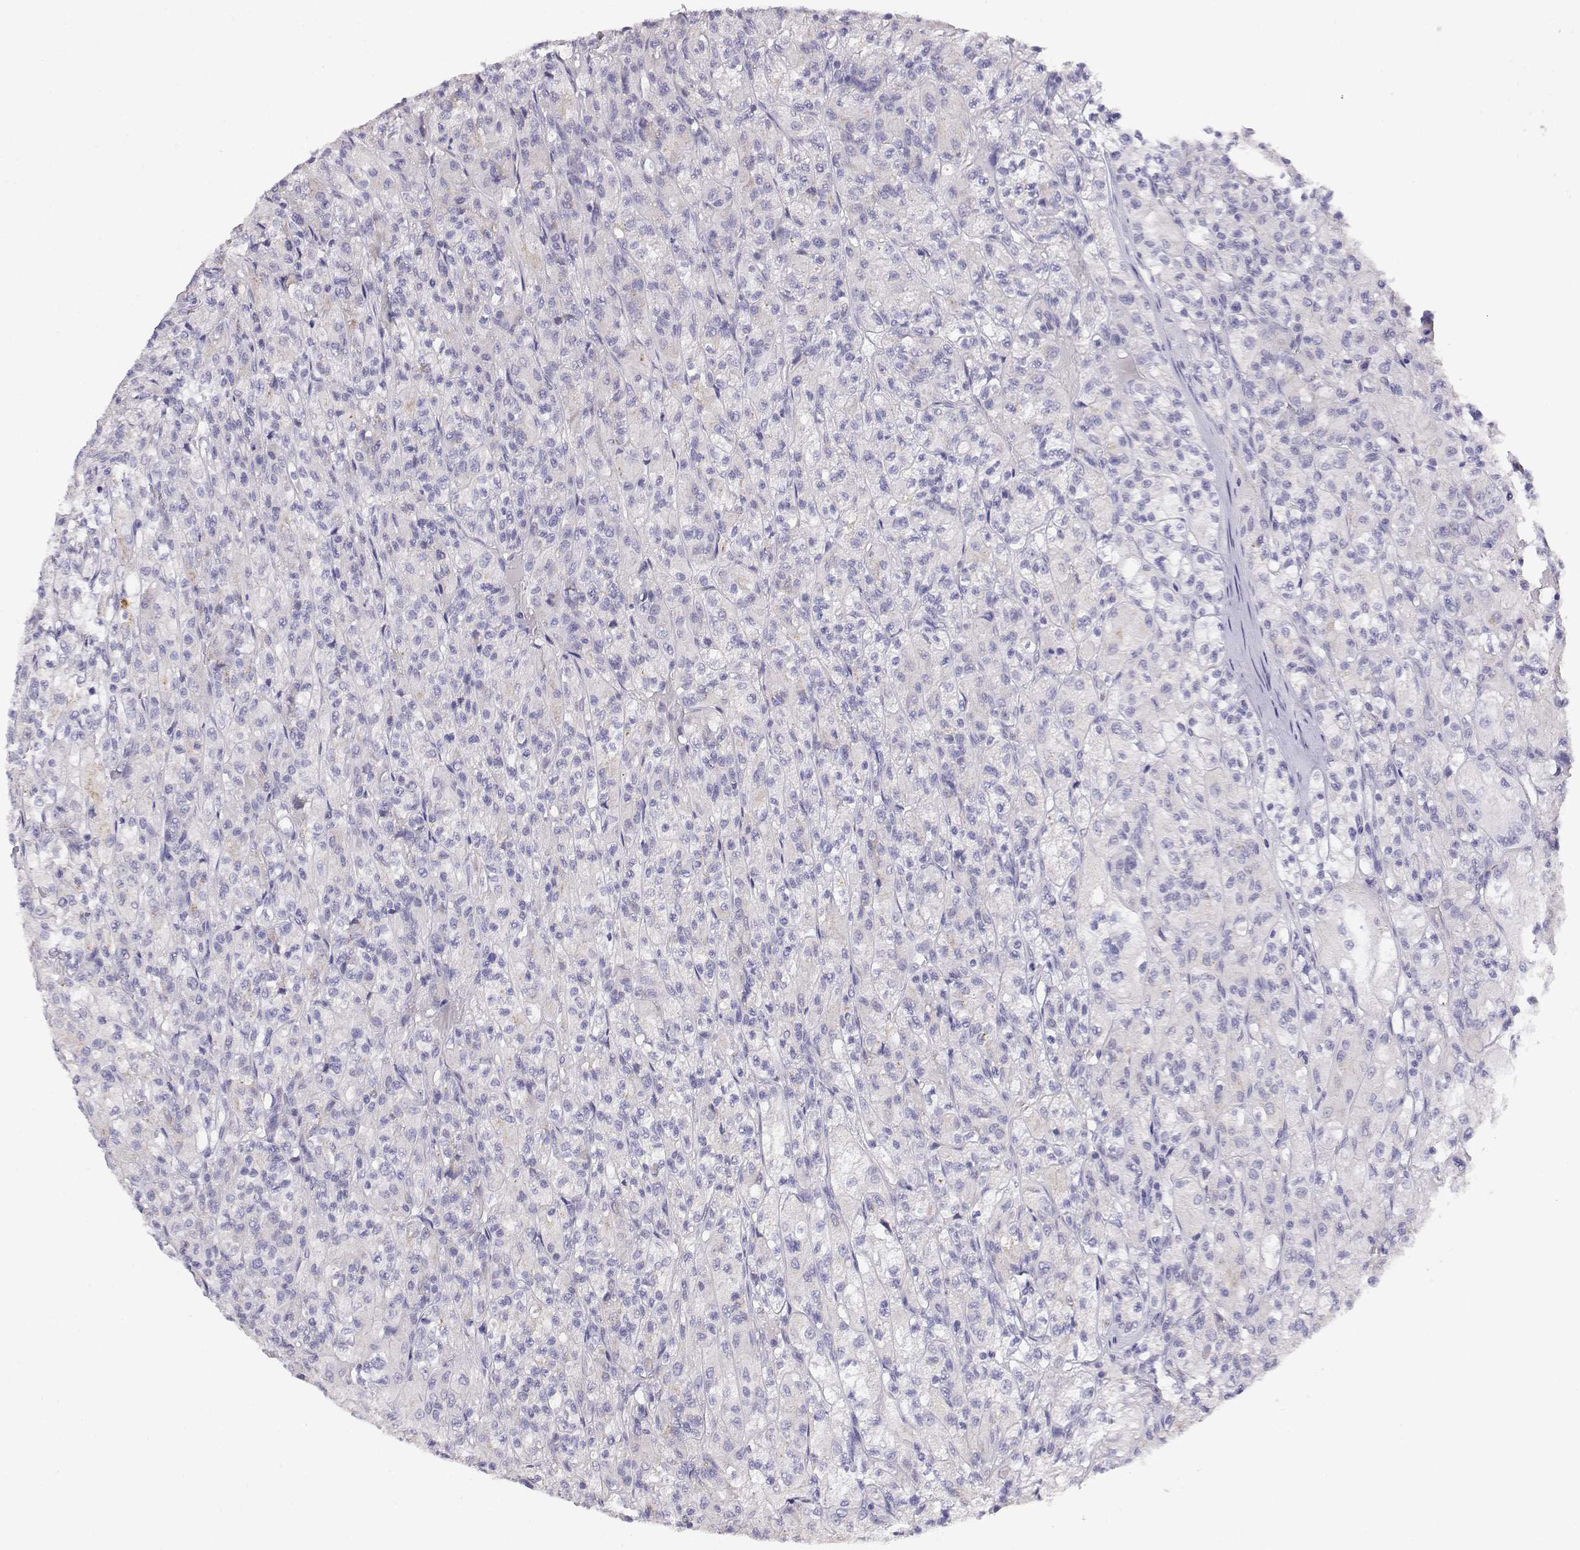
{"staining": {"intensity": "negative", "quantity": "none", "location": "none"}, "tissue": "renal cancer", "cell_type": "Tumor cells", "image_type": "cancer", "snomed": [{"axis": "morphology", "description": "Adenocarcinoma, NOS"}, {"axis": "topography", "description": "Kidney"}], "caption": "Renal cancer (adenocarcinoma) was stained to show a protein in brown. There is no significant positivity in tumor cells.", "gene": "CDHR1", "patient": {"sex": "female", "age": 70}}